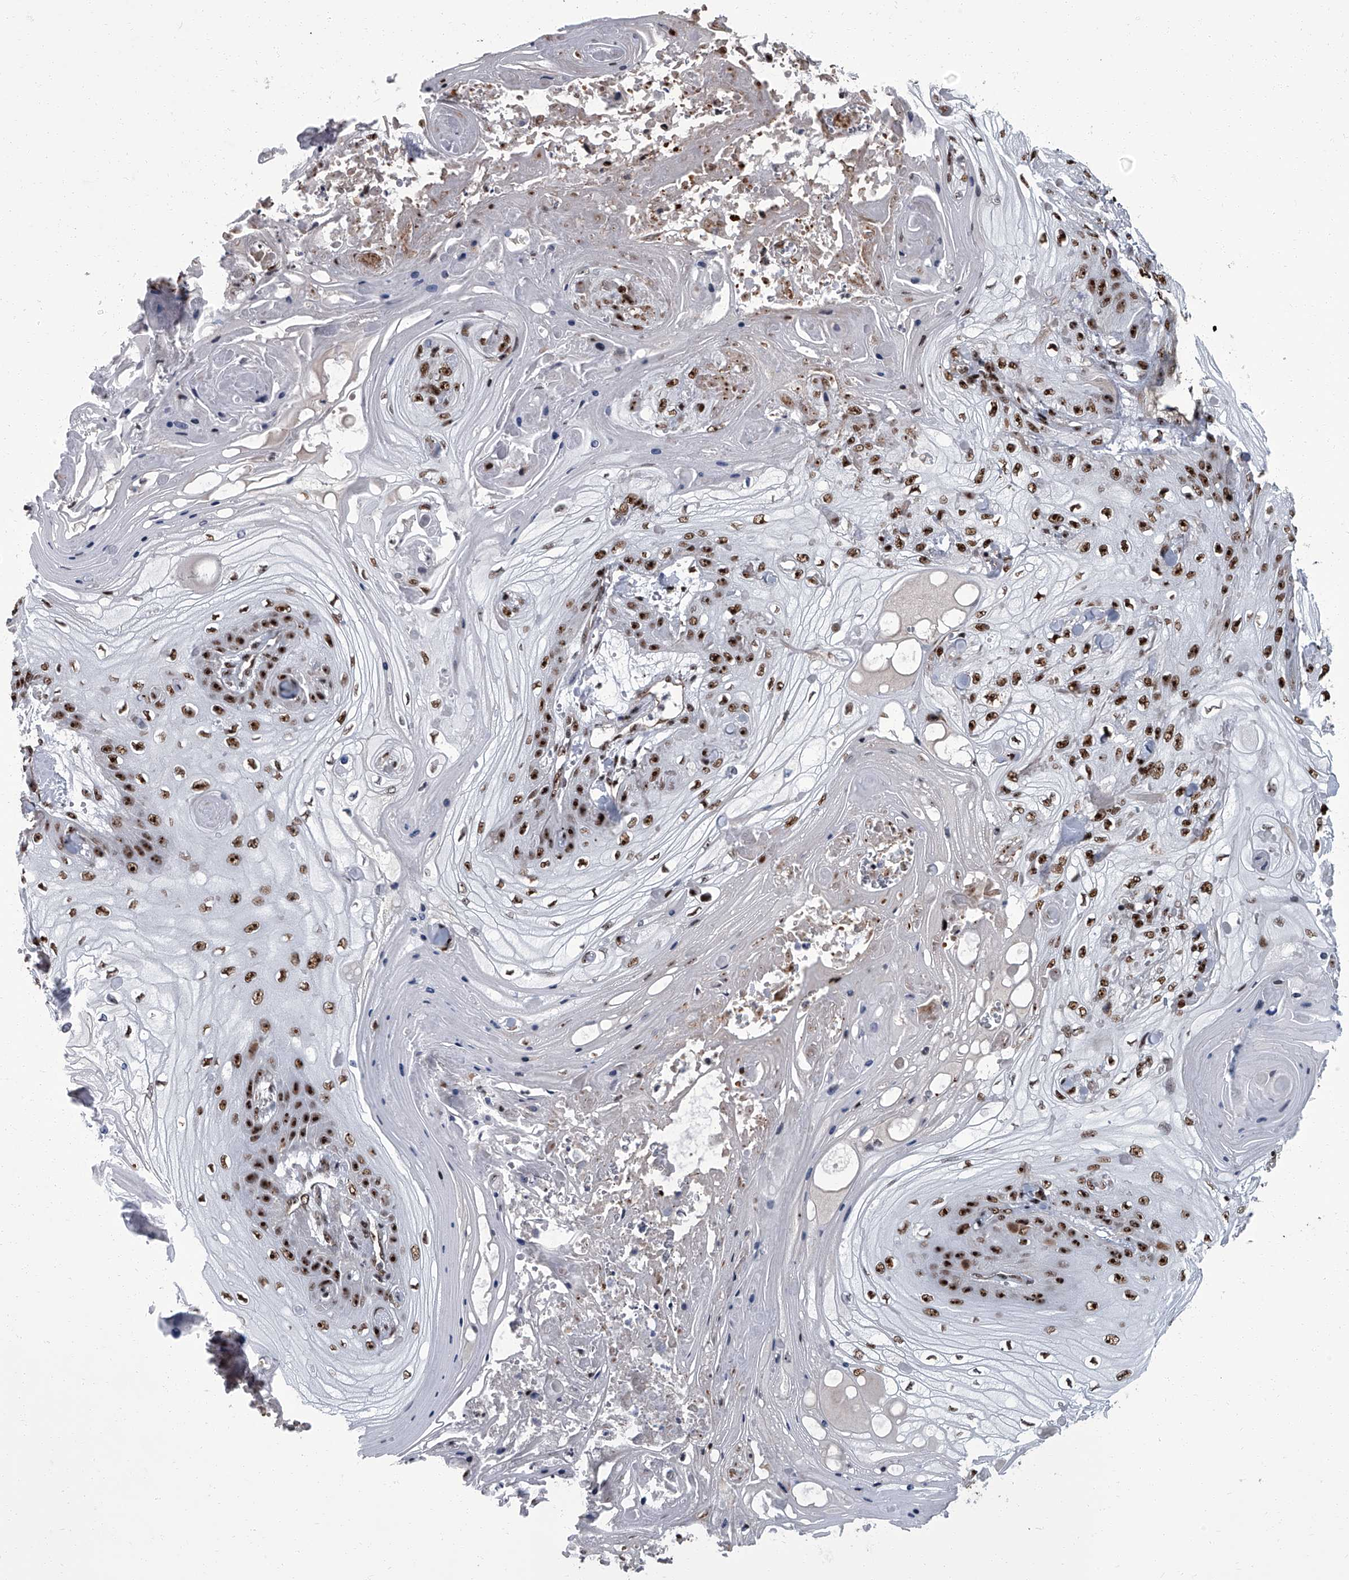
{"staining": {"intensity": "strong", "quantity": ">75%", "location": "nuclear"}, "tissue": "skin cancer", "cell_type": "Tumor cells", "image_type": "cancer", "snomed": [{"axis": "morphology", "description": "Squamous cell carcinoma, NOS"}, {"axis": "topography", "description": "Skin"}], "caption": "DAB (3,3'-diaminobenzidine) immunohistochemical staining of skin cancer (squamous cell carcinoma) demonstrates strong nuclear protein expression in approximately >75% of tumor cells. Using DAB (brown) and hematoxylin (blue) stains, captured at high magnification using brightfield microscopy.", "gene": "ZNF518B", "patient": {"sex": "male", "age": 74}}